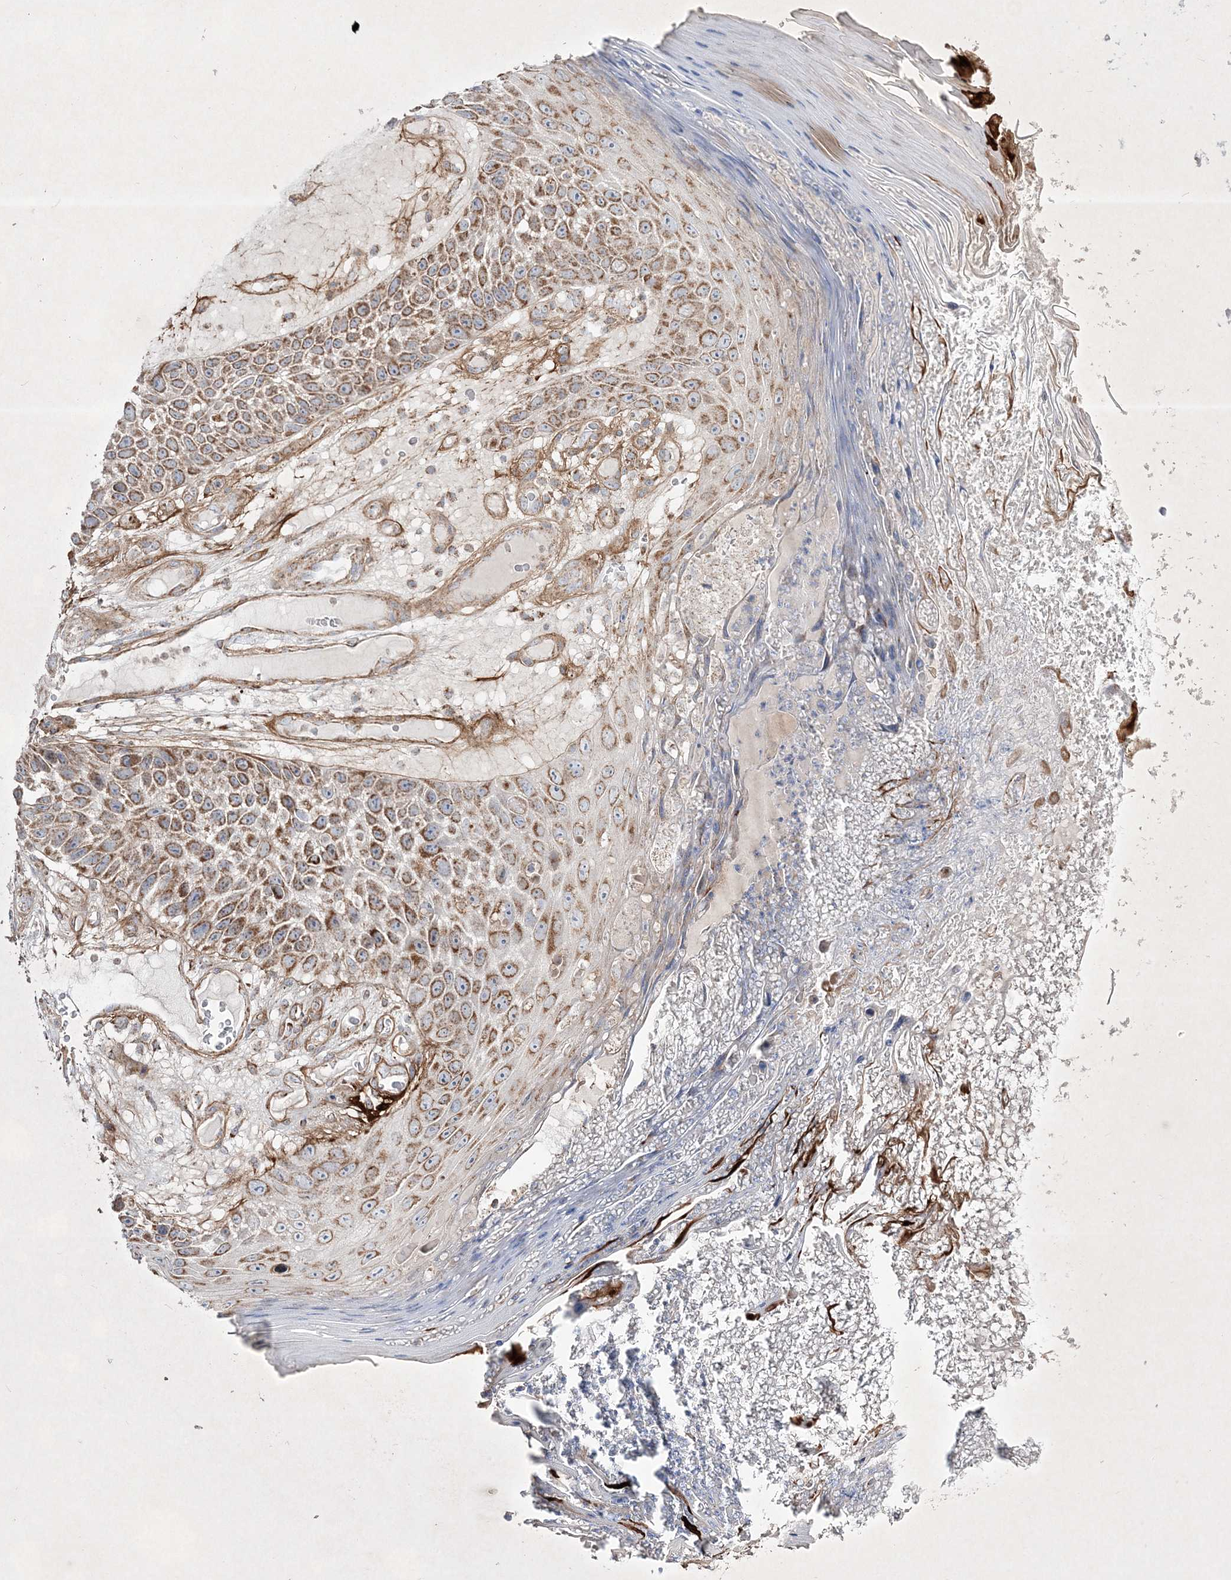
{"staining": {"intensity": "moderate", "quantity": ">75%", "location": "cytoplasmic/membranous"}, "tissue": "skin cancer", "cell_type": "Tumor cells", "image_type": "cancer", "snomed": [{"axis": "morphology", "description": "Squamous cell carcinoma, NOS"}, {"axis": "topography", "description": "Skin"}], "caption": "Brown immunohistochemical staining in skin cancer (squamous cell carcinoma) exhibits moderate cytoplasmic/membranous expression in approximately >75% of tumor cells. The protein of interest is shown in brown color, while the nuclei are stained blue.", "gene": "RICTOR", "patient": {"sex": "female", "age": 88}}